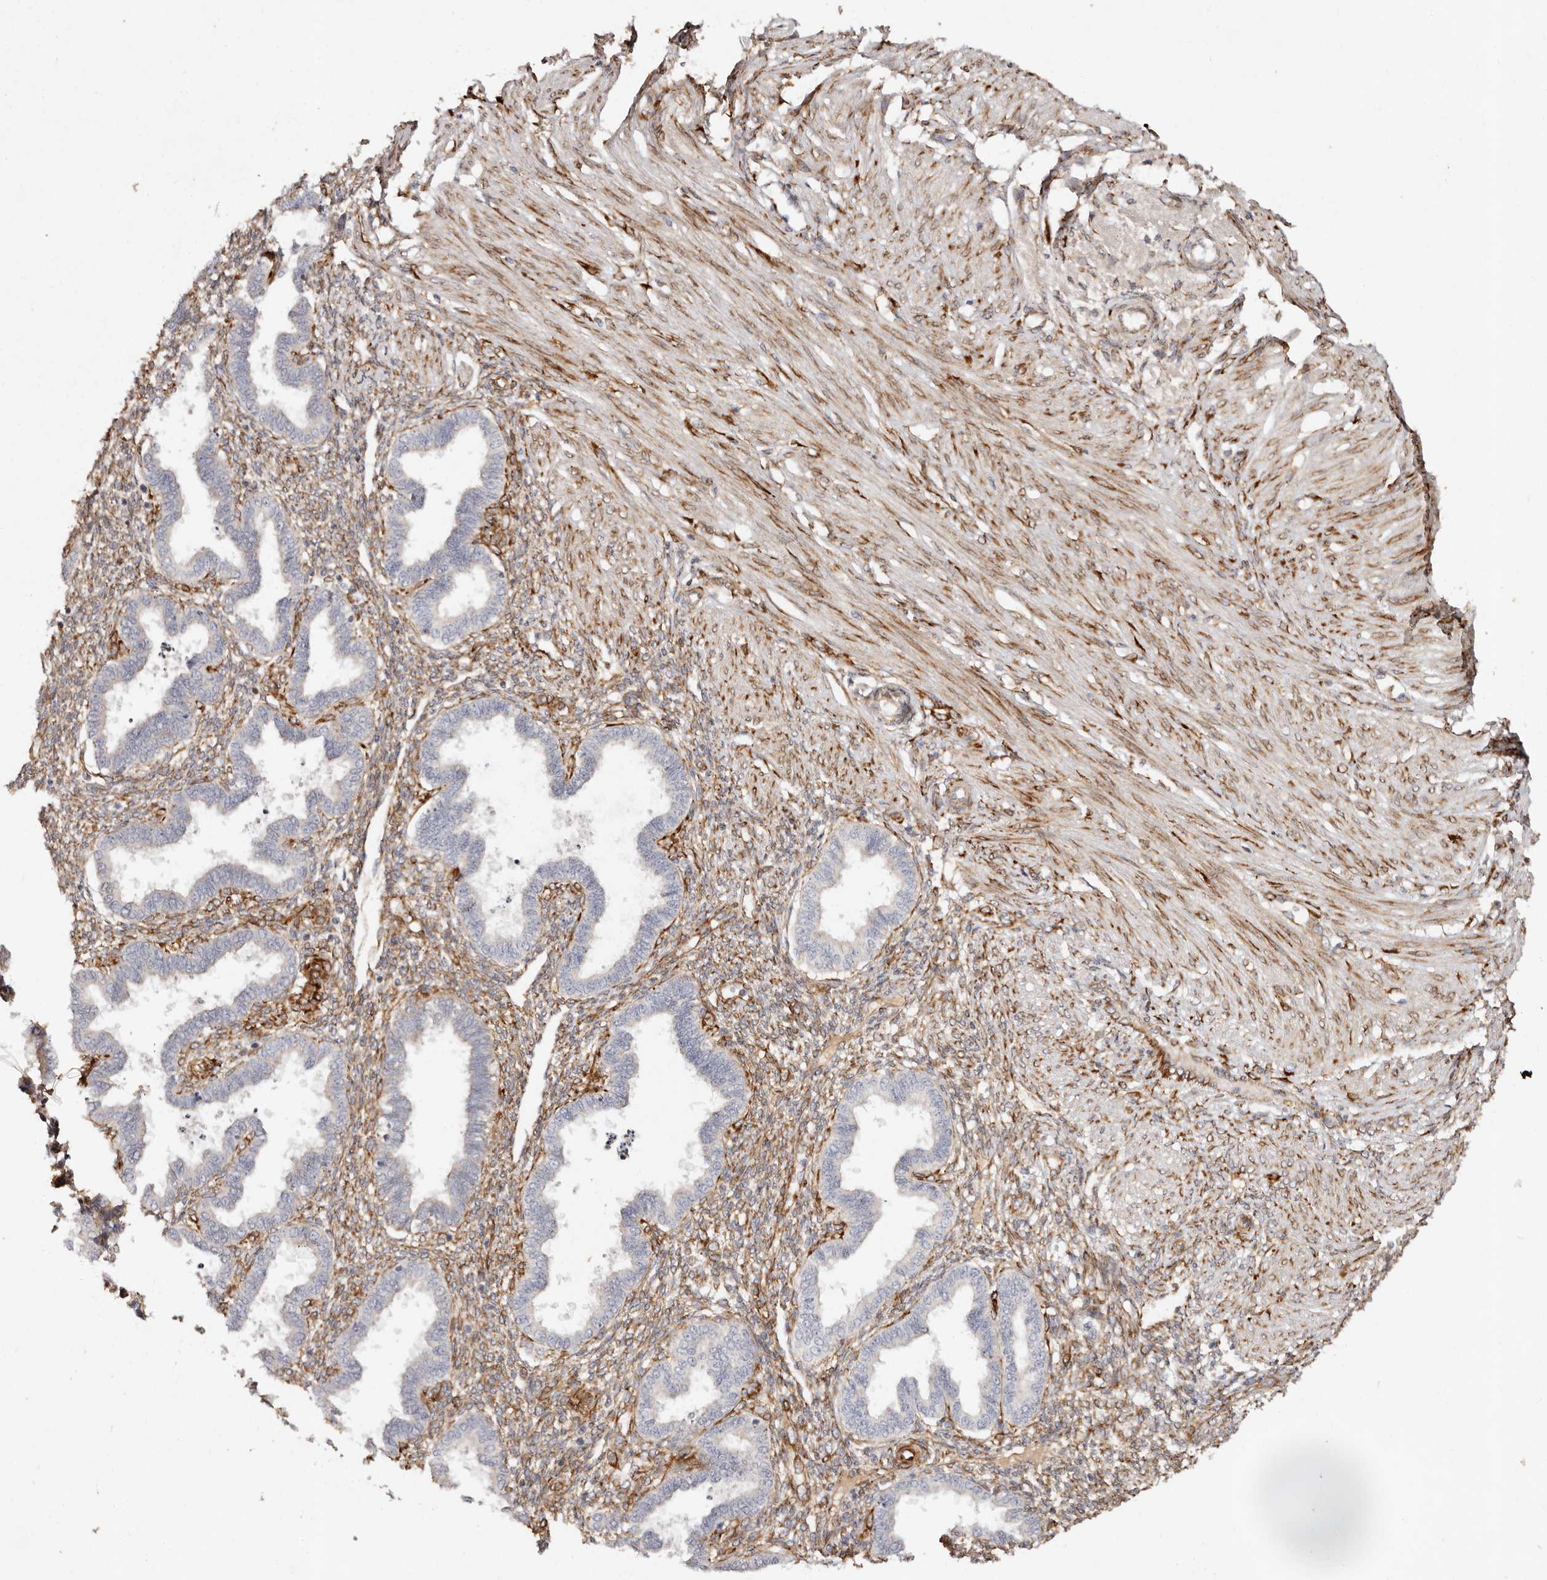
{"staining": {"intensity": "moderate", "quantity": ">75%", "location": "cytoplasmic/membranous"}, "tissue": "endometrium", "cell_type": "Cells in endometrial stroma", "image_type": "normal", "snomed": [{"axis": "morphology", "description": "Normal tissue, NOS"}, {"axis": "topography", "description": "Endometrium"}], "caption": "Protein expression analysis of unremarkable endometrium exhibits moderate cytoplasmic/membranous expression in approximately >75% of cells in endometrial stroma.", "gene": "SERPINH1", "patient": {"sex": "female", "age": 33}}